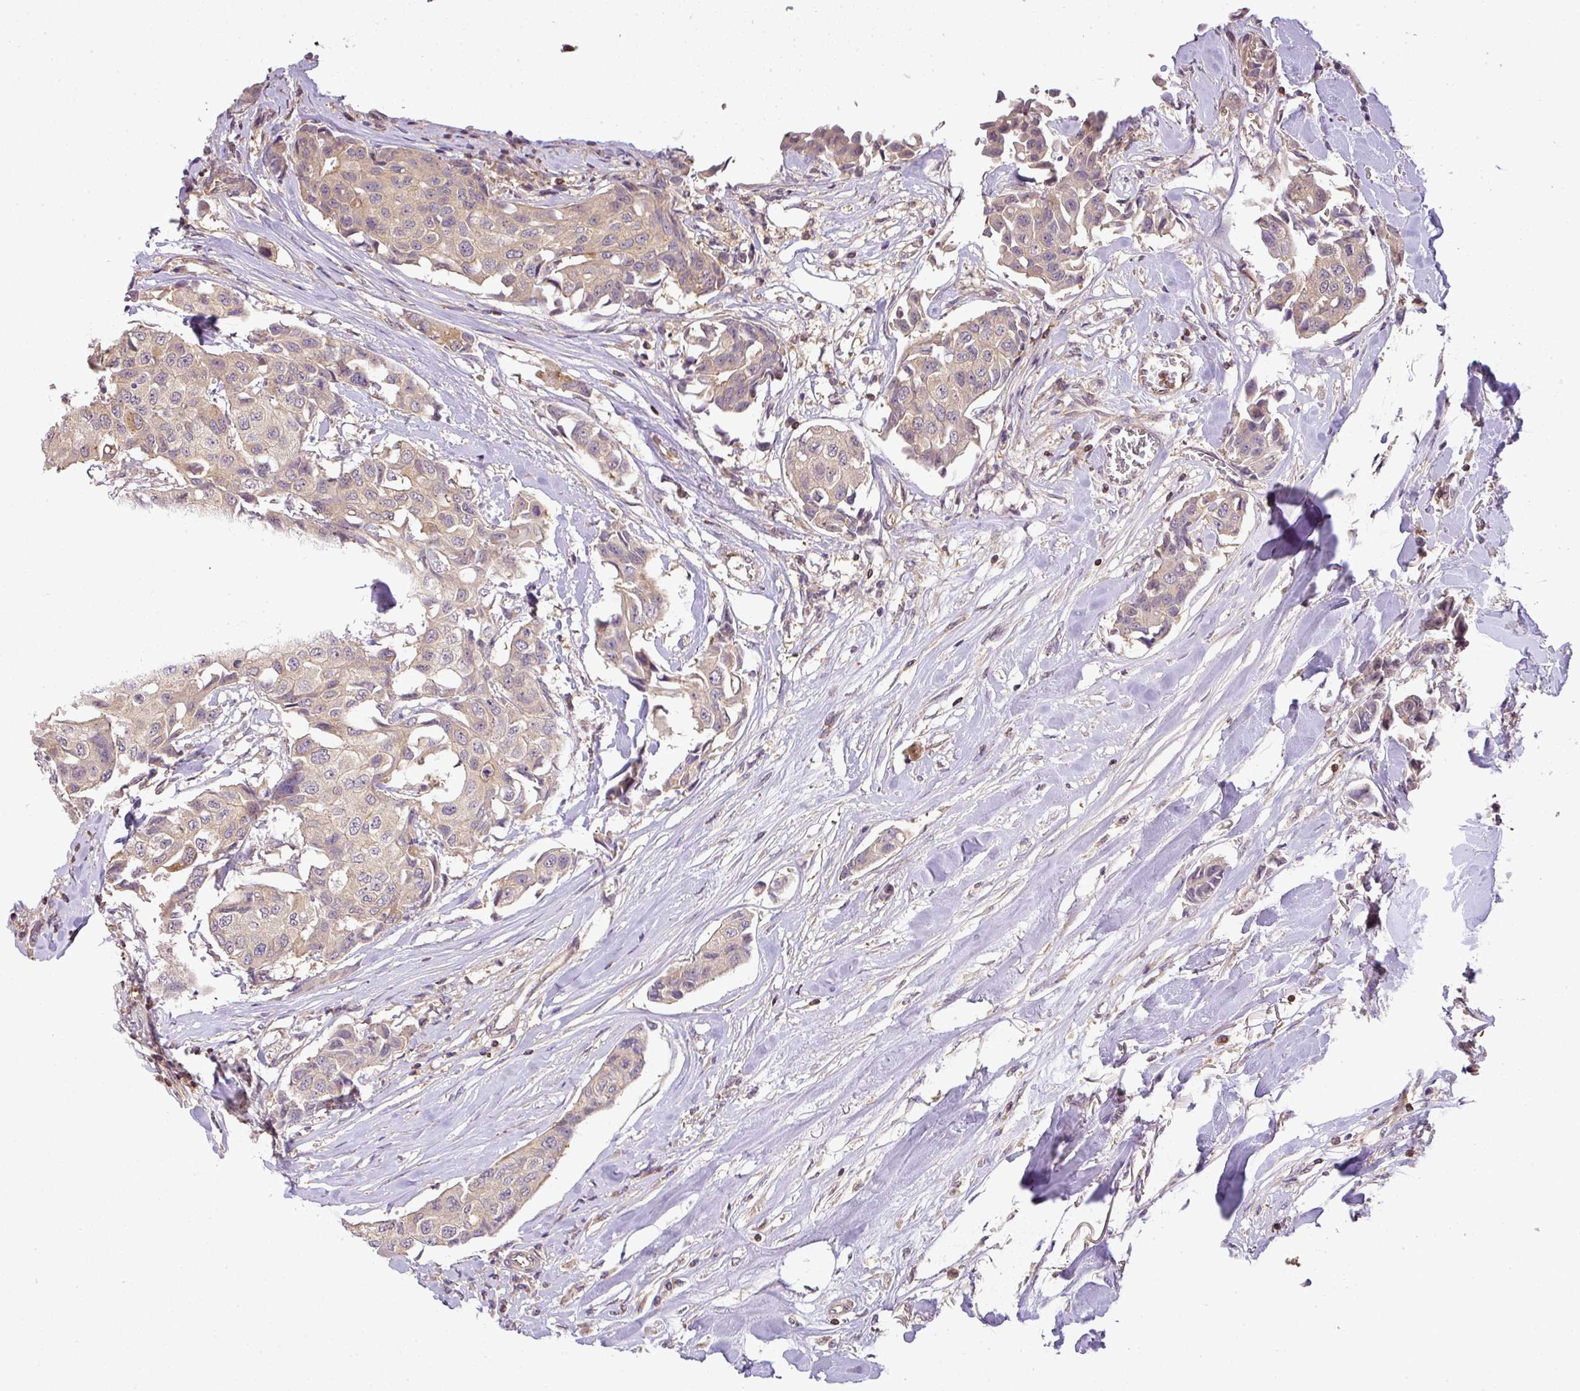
{"staining": {"intensity": "weak", "quantity": "25%-75%", "location": "cytoplasmic/membranous"}, "tissue": "breast cancer", "cell_type": "Tumor cells", "image_type": "cancer", "snomed": [{"axis": "morphology", "description": "Duct carcinoma"}, {"axis": "topography", "description": "Breast"}], "caption": "Breast infiltrating ductal carcinoma was stained to show a protein in brown. There is low levels of weak cytoplasmic/membranous staining in approximately 25%-75% of tumor cells.", "gene": "TCL1B", "patient": {"sex": "female", "age": 80}}